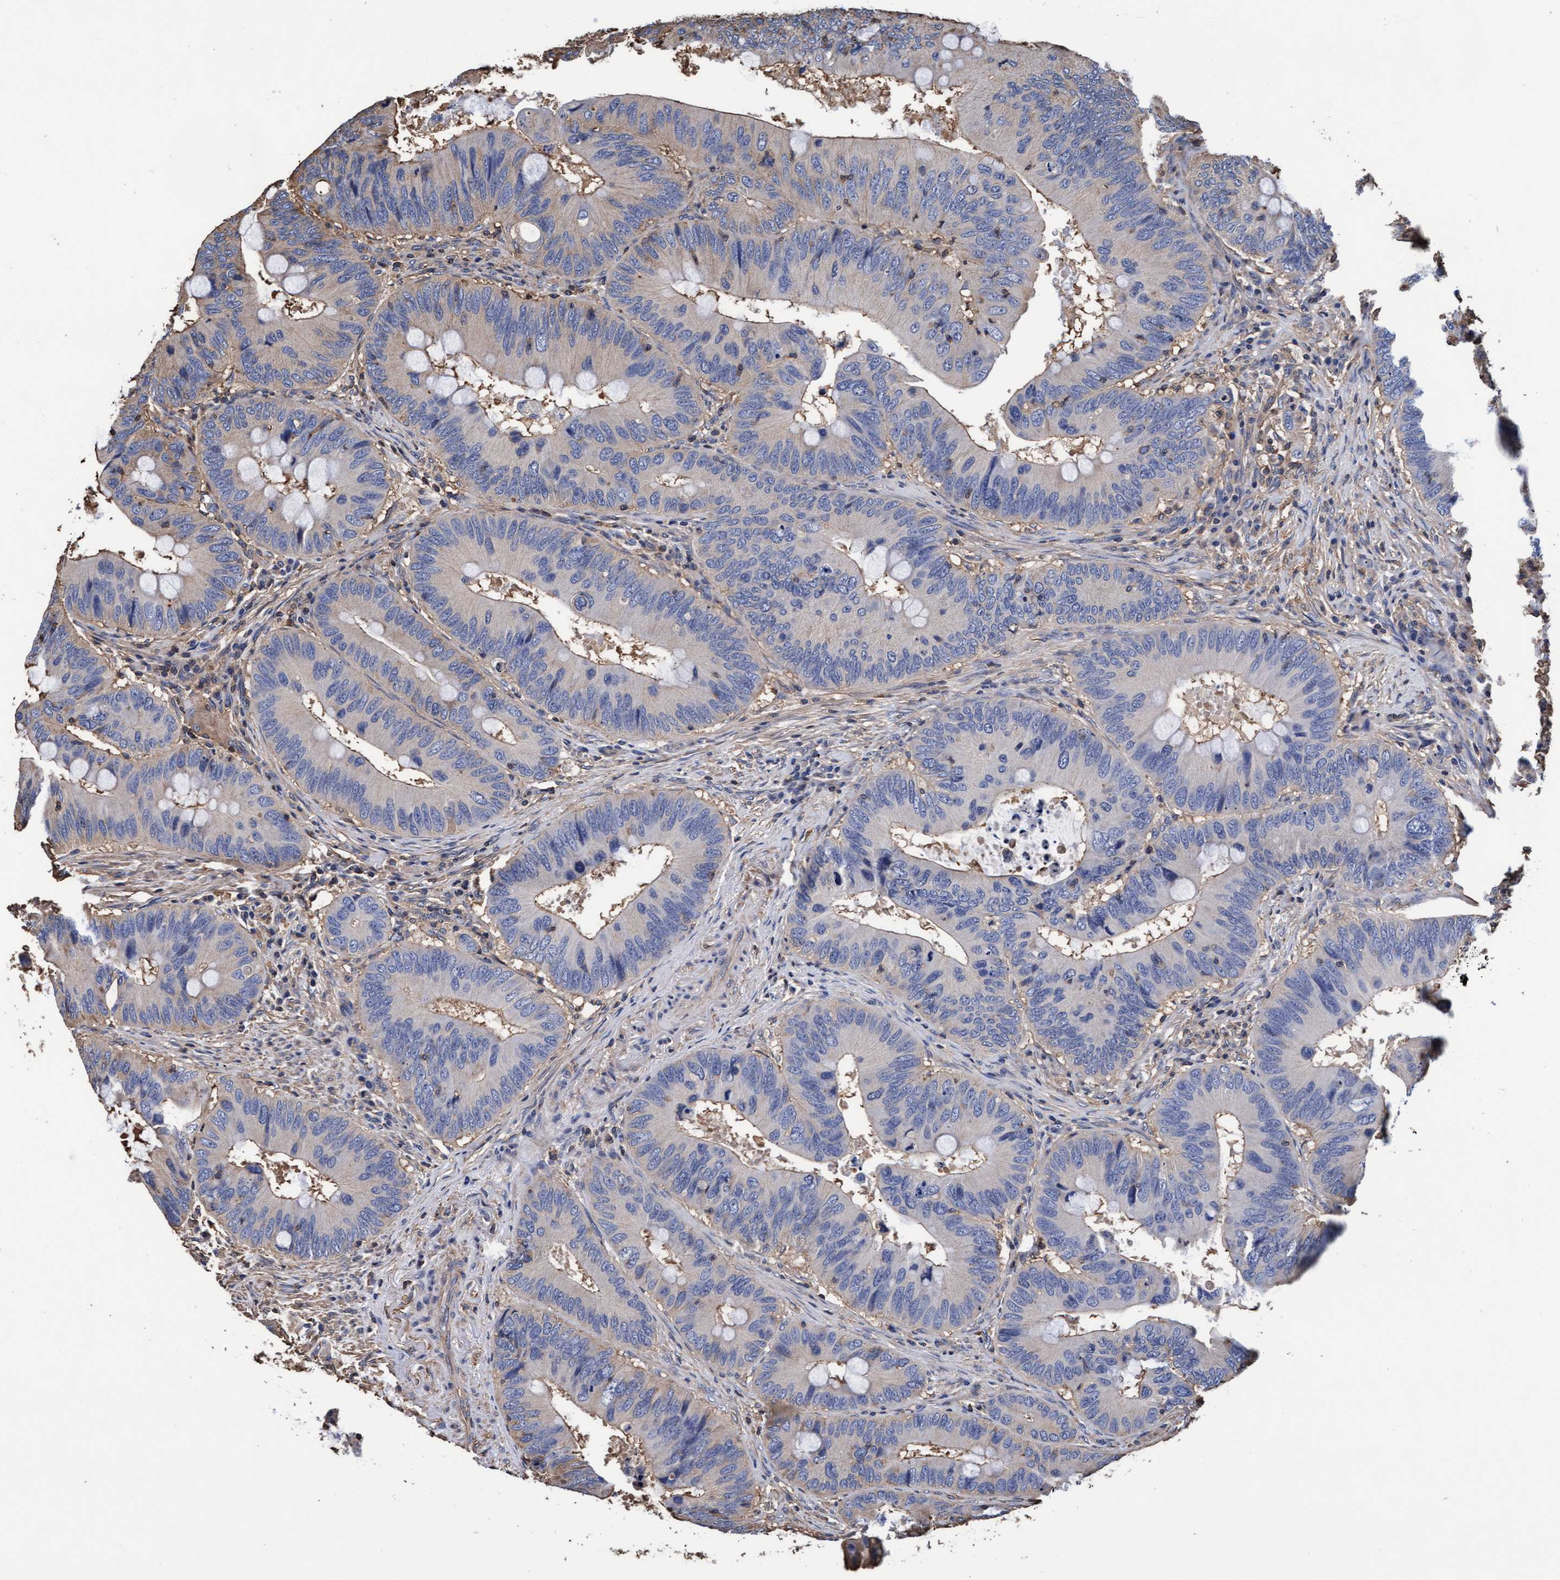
{"staining": {"intensity": "weak", "quantity": "<25%", "location": "cytoplasmic/membranous"}, "tissue": "colorectal cancer", "cell_type": "Tumor cells", "image_type": "cancer", "snomed": [{"axis": "morphology", "description": "Adenocarcinoma, NOS"}, {"axis": "topography", "description": "Colon"}], "caption": "IHC histopathology image of neoplastic tissue: colorectal cancer stained with DAB reveals no significant protein positivity in tumor cells.", "gene": "GRHPR", "patient": {"sex": "male", "age": 71}}